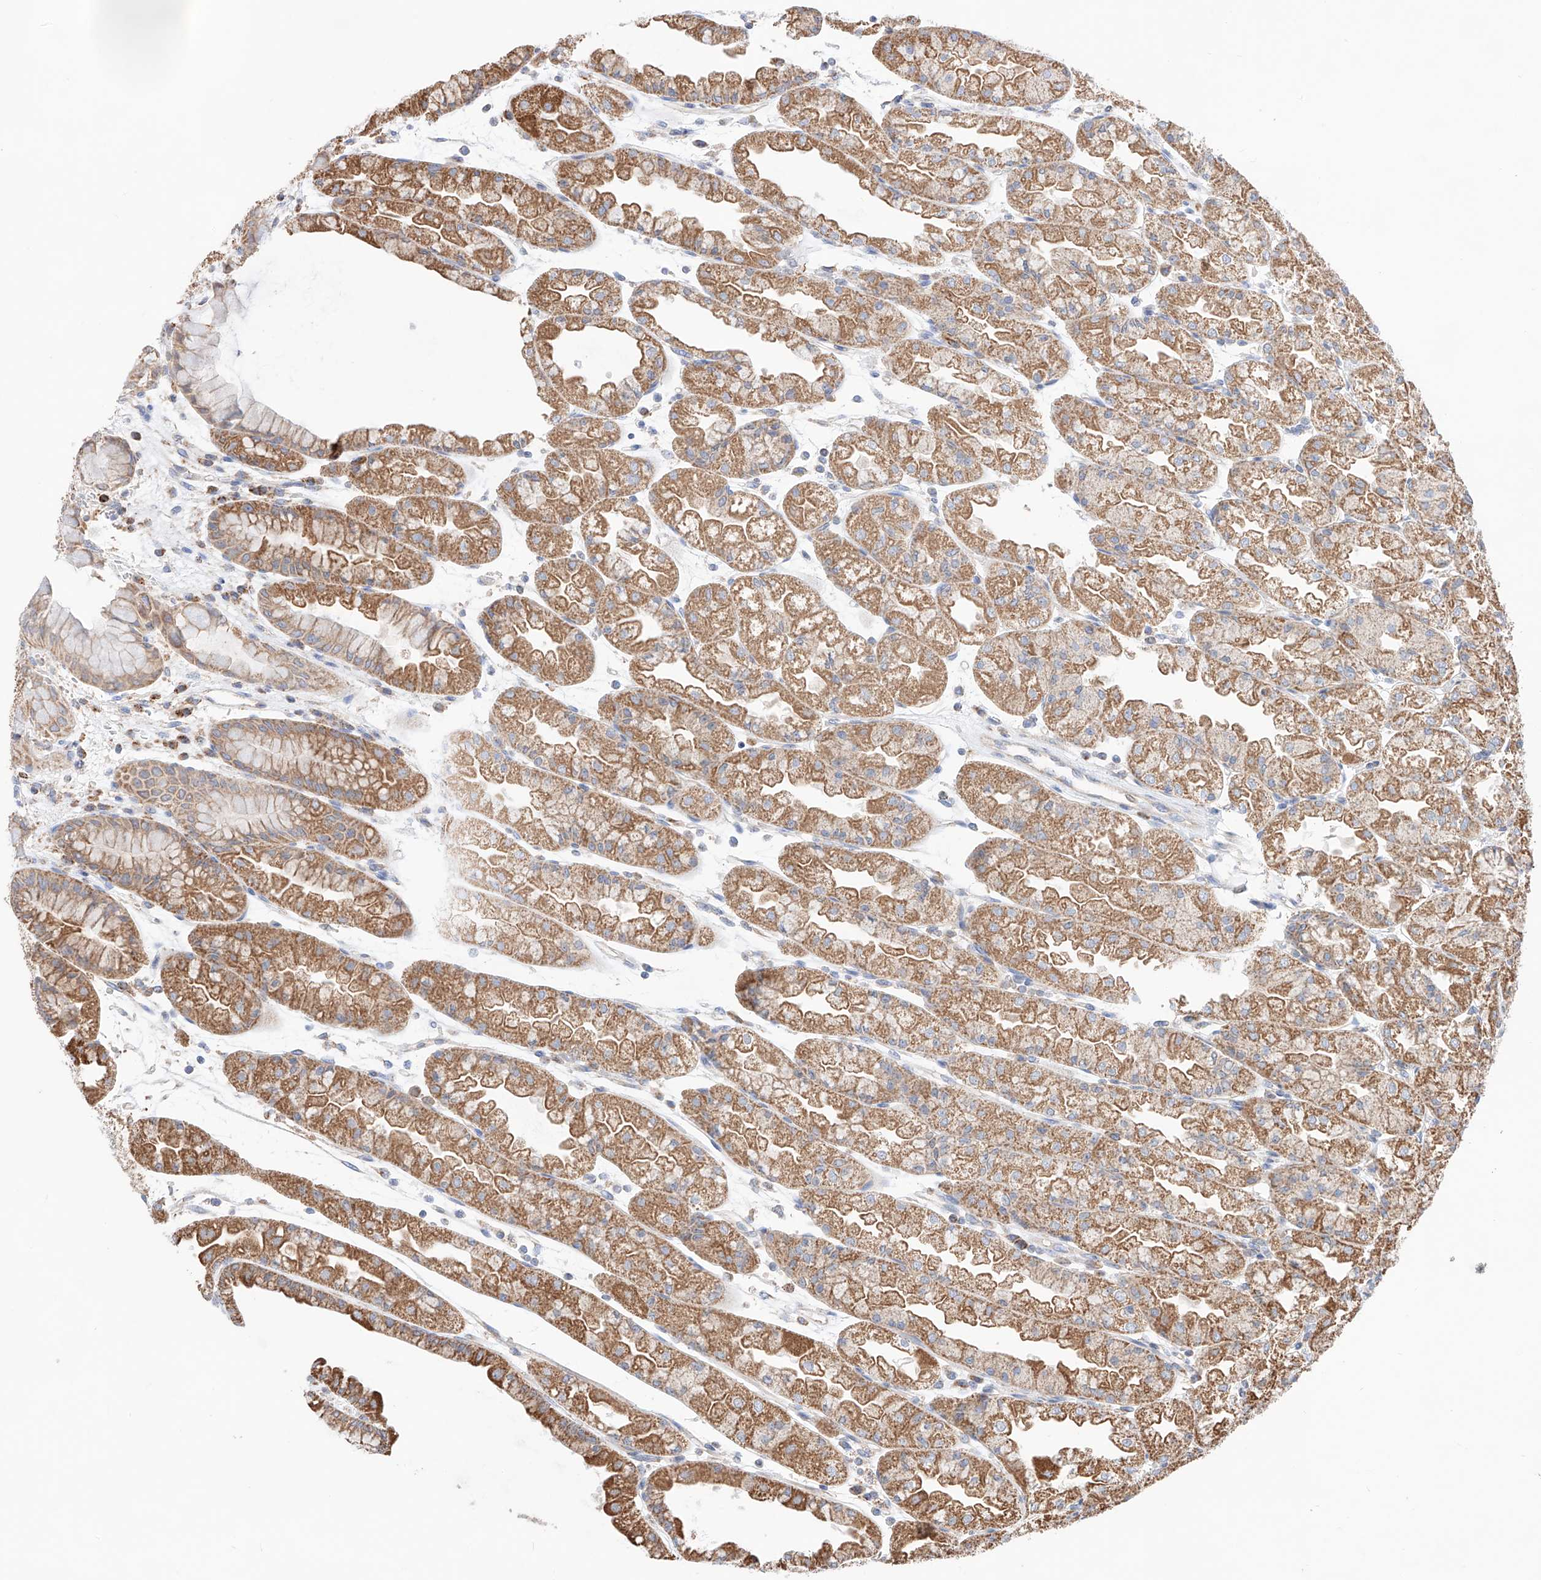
{"staining": {"intensity": "moderate", "quantity": ">75%", "location": "cytoplasmic/membranous"}, "tissue": "stomach", "cell_type": "Glandular cells", "image_type": "normal", "snomed": [{"axis": "morphology", "description": "Normal tissue, NOS"}, {"axis": "topography", "description": "Stomach, upper"}], "caption": "Unremarkable stomach demonstrates moderate cytoplasmic/membranous staining in about >75% of glandular cells, visualized by immunohistochemistry.", "gene": "KTI12", "patient": {"sex": "male", "age": 47}}